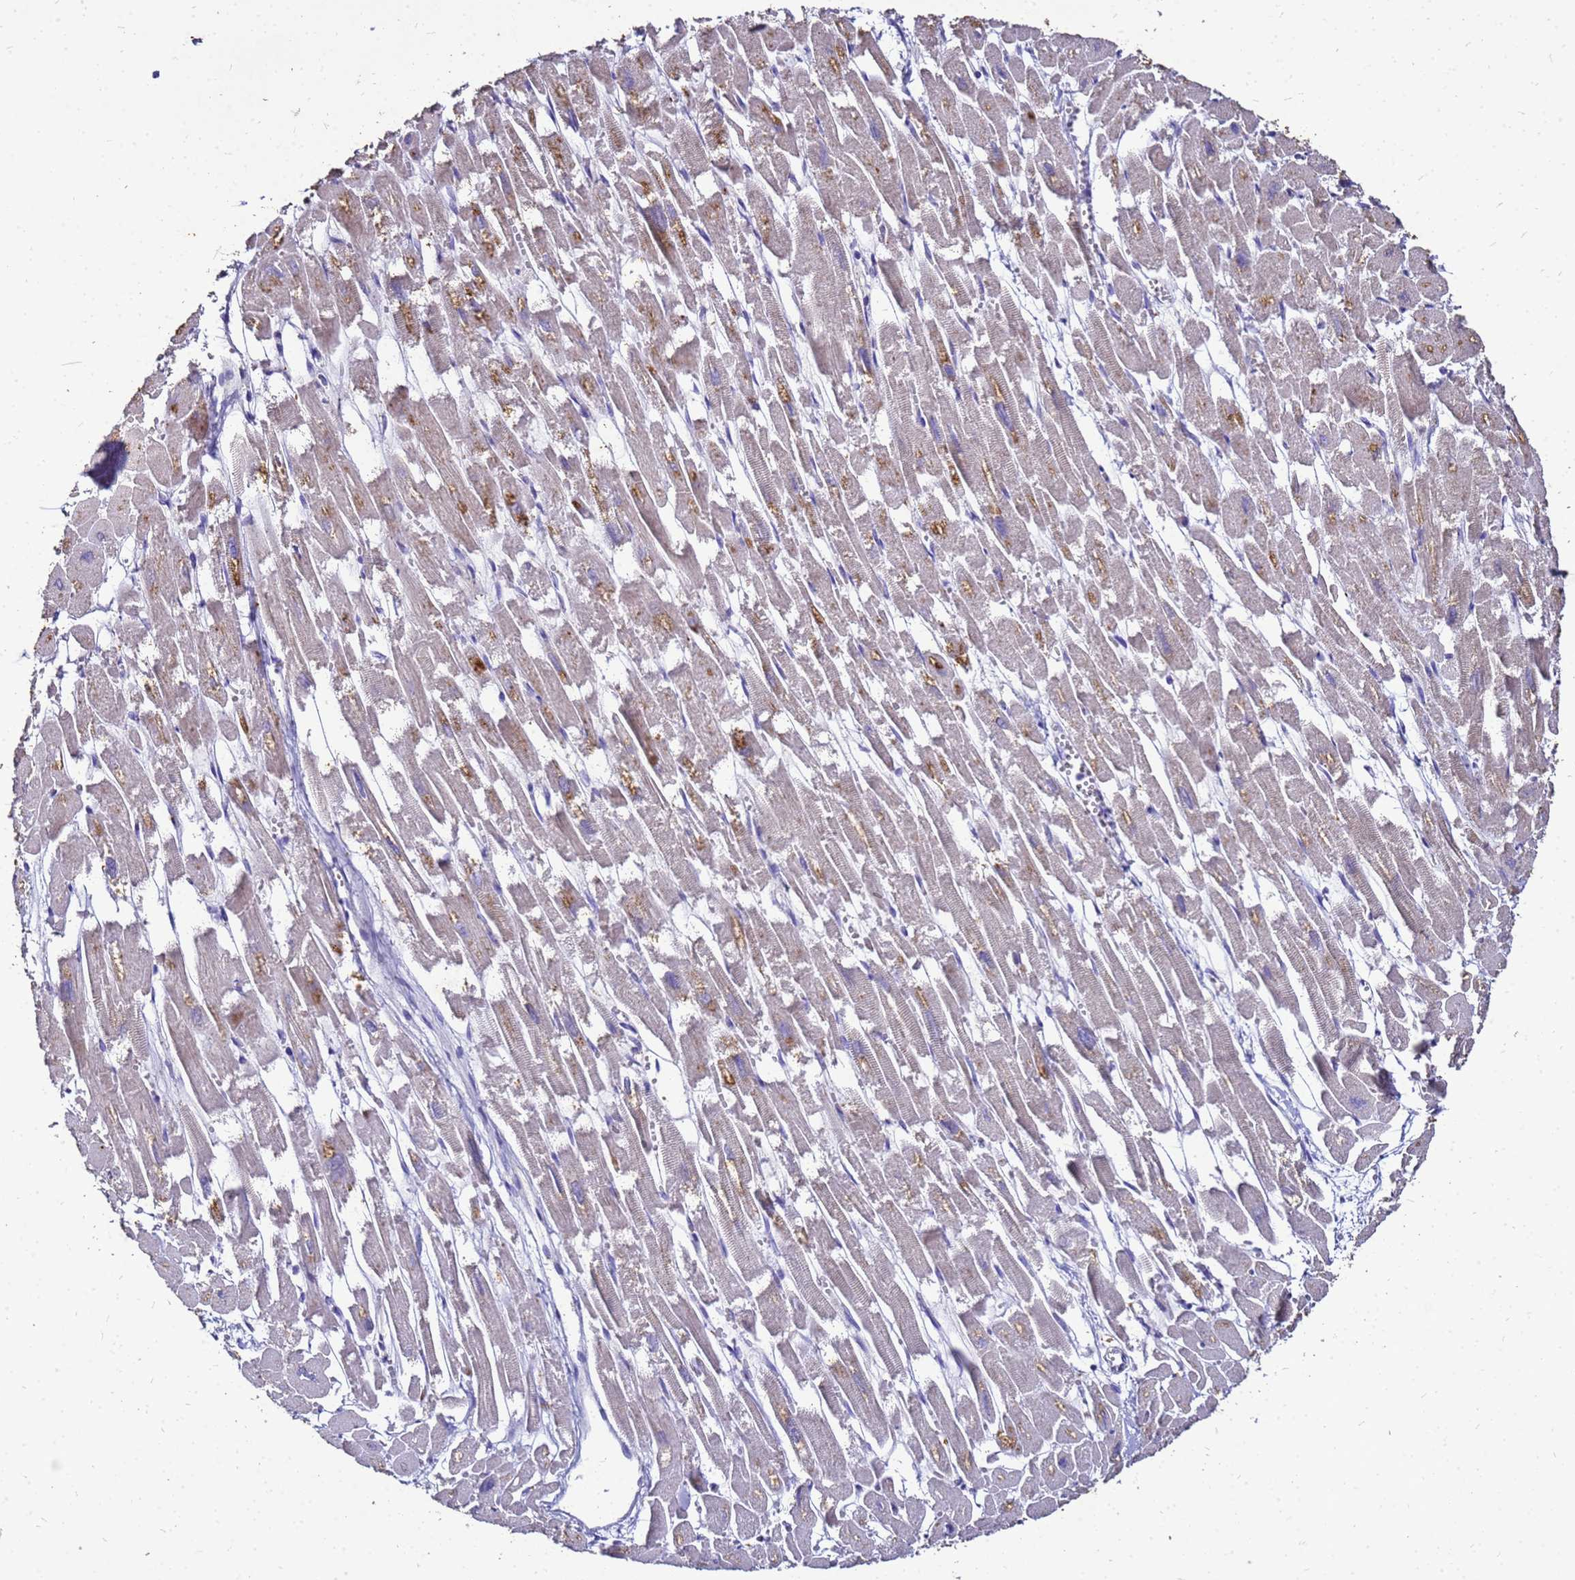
{"staining": {"intensity": "negative", "quantity": "none", "location": "none"}, "tissue": "heart muscle", "cell_type": "Cardiomyocytes", "image_type": "normal", "snomed": [{"axis": "morphology", "description": "Normal tissue, NOS"}, {"axis": "topography", "description": "Heart"}], "caption": "Cardiomyocytes are negative for brown protein staining in normal heart muscle. (DAB IHC, high magnification).", "gene": "S100A2", "patient": {"sex": "male", "age": 54}}